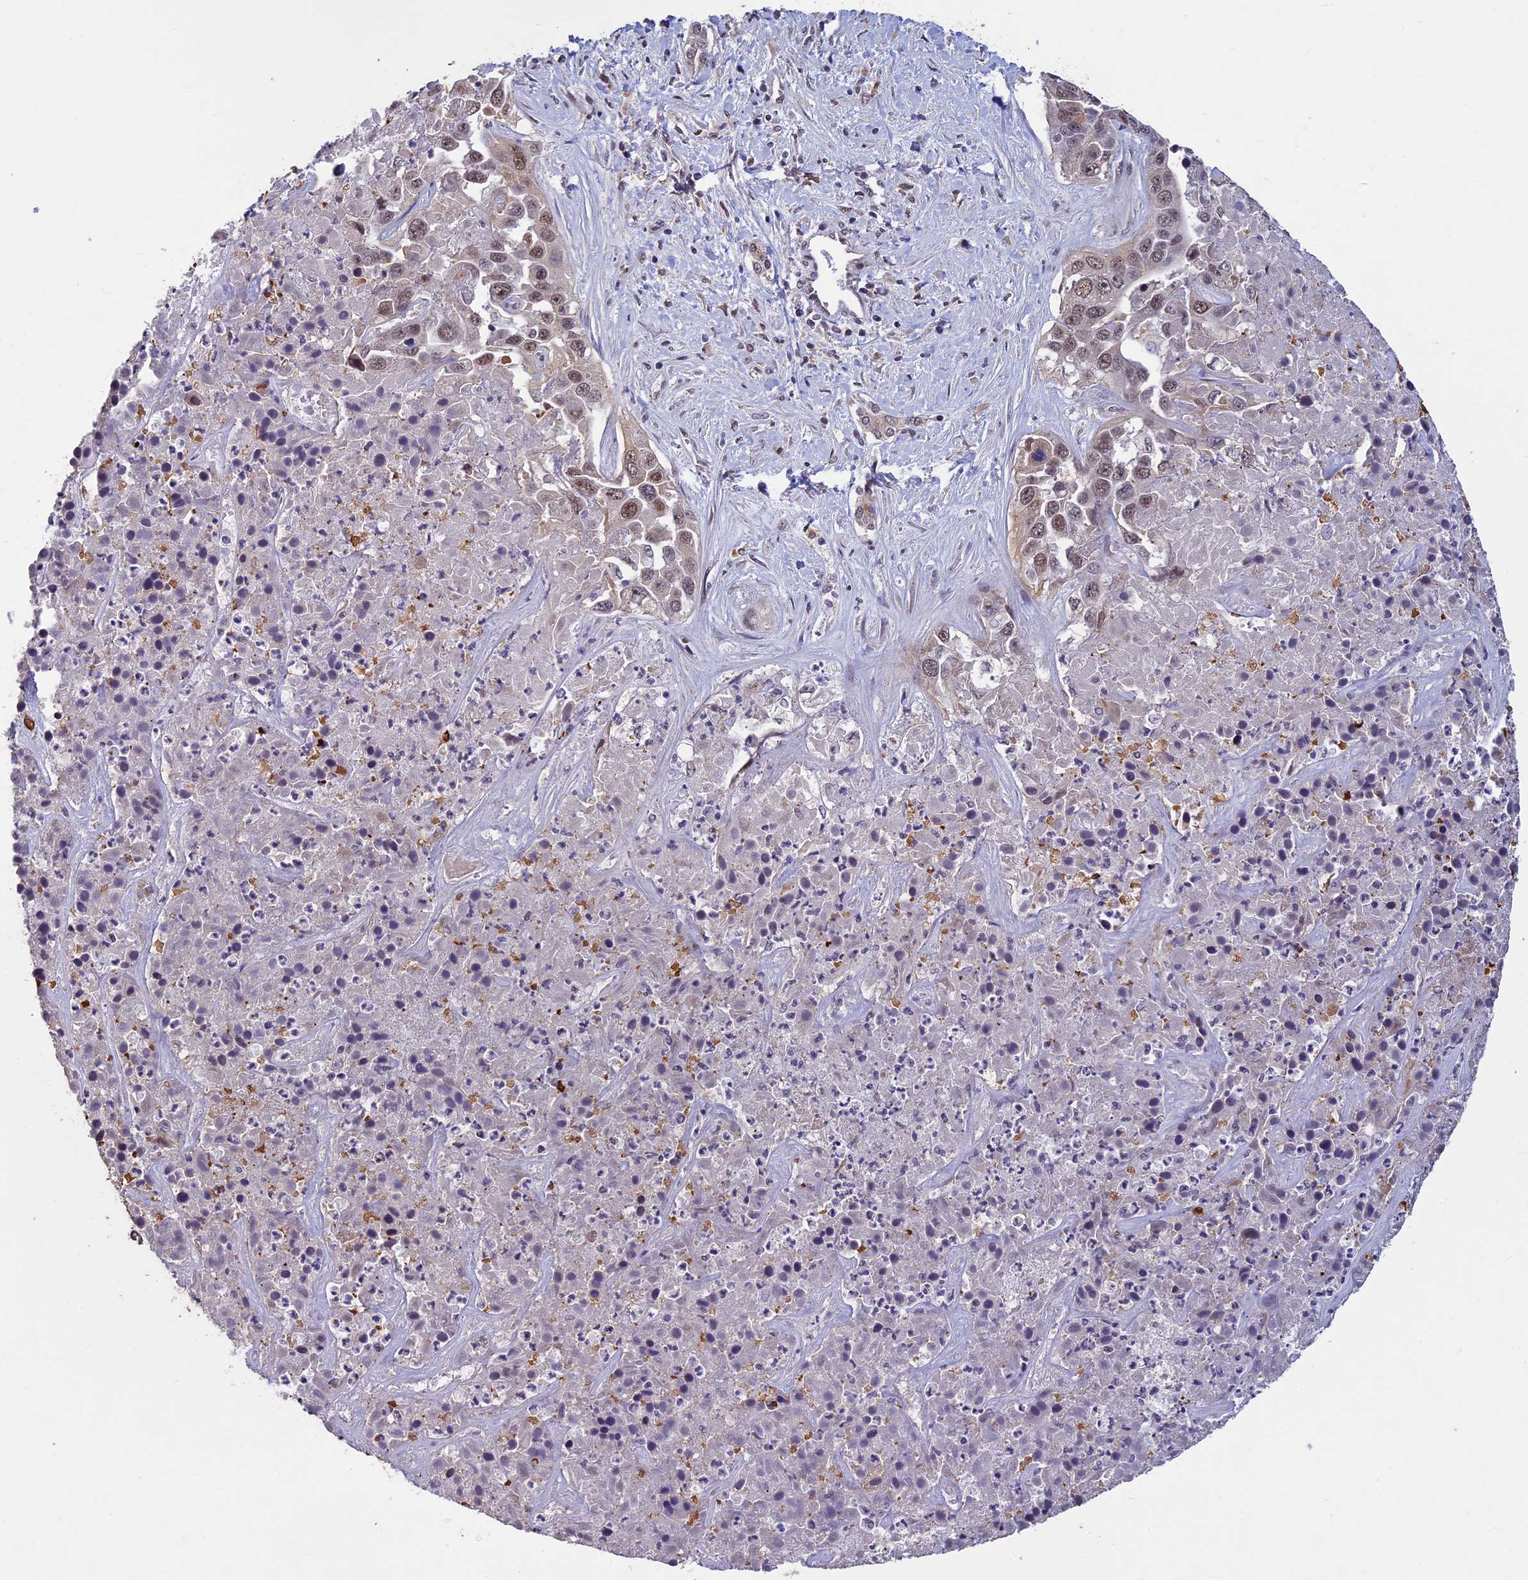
{"staining": {"intensity": "moderate", "quantity": ">75%", "location": "nuclear"}, "tissue": "liver cancer", "cell_type": "Tumor cells", "image_type": "cancer", "snomed": [{"axis": "morphology", "description": "Cholangiocarcinoma"}, {"axis": "topography", "description": "Liver"}], "caption": "Immunohistochemistry (IHC) of human liver cancer displays medium levels of moderate nuclear positivity in approximately >75% of tumor cells.", "gene": "RNF40", "patient": {"sex": "female", "age": 52}}